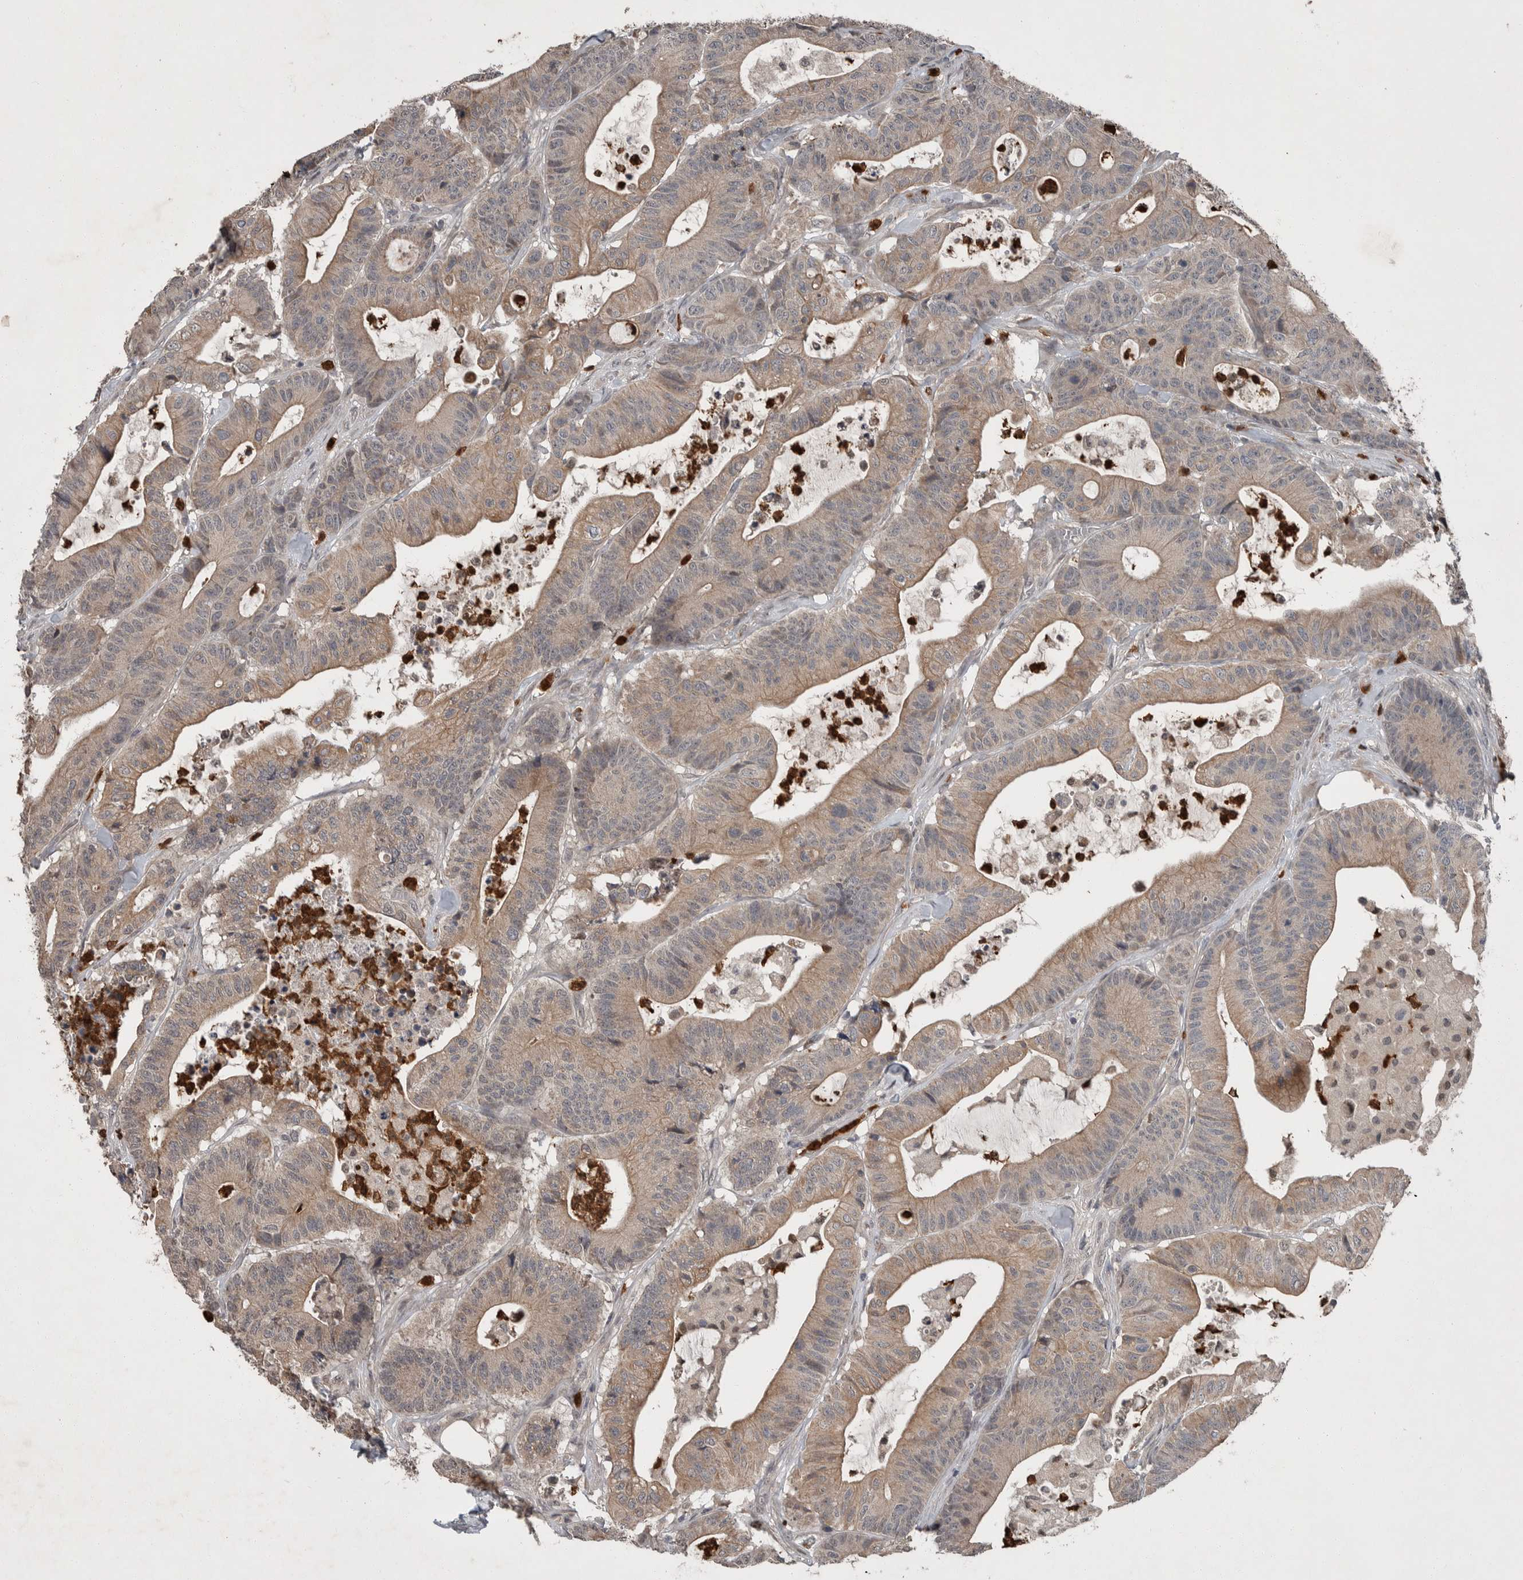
{"staining": {"intensity": "moderate", "quantity": ">75%", "location": "cytoplasmic/membranous"}, "tissue": "colorectal cancer", "cell_type": "Tumor cells", "image_type": "cancer", "snomed": [{"axis": "morphology", "description": "Adenocarcinoma, NOS"}, {"axis": "topography", "description": "Colon"}], "caption": "This image reveals IHC staining of adenocarcinoma (colorectal), with medium moderate cytoplasmic/membranous expression in approximately >75% of tumor cells.", "gene": "SCP2", "patient": {"sex": "female", "age": 84}}